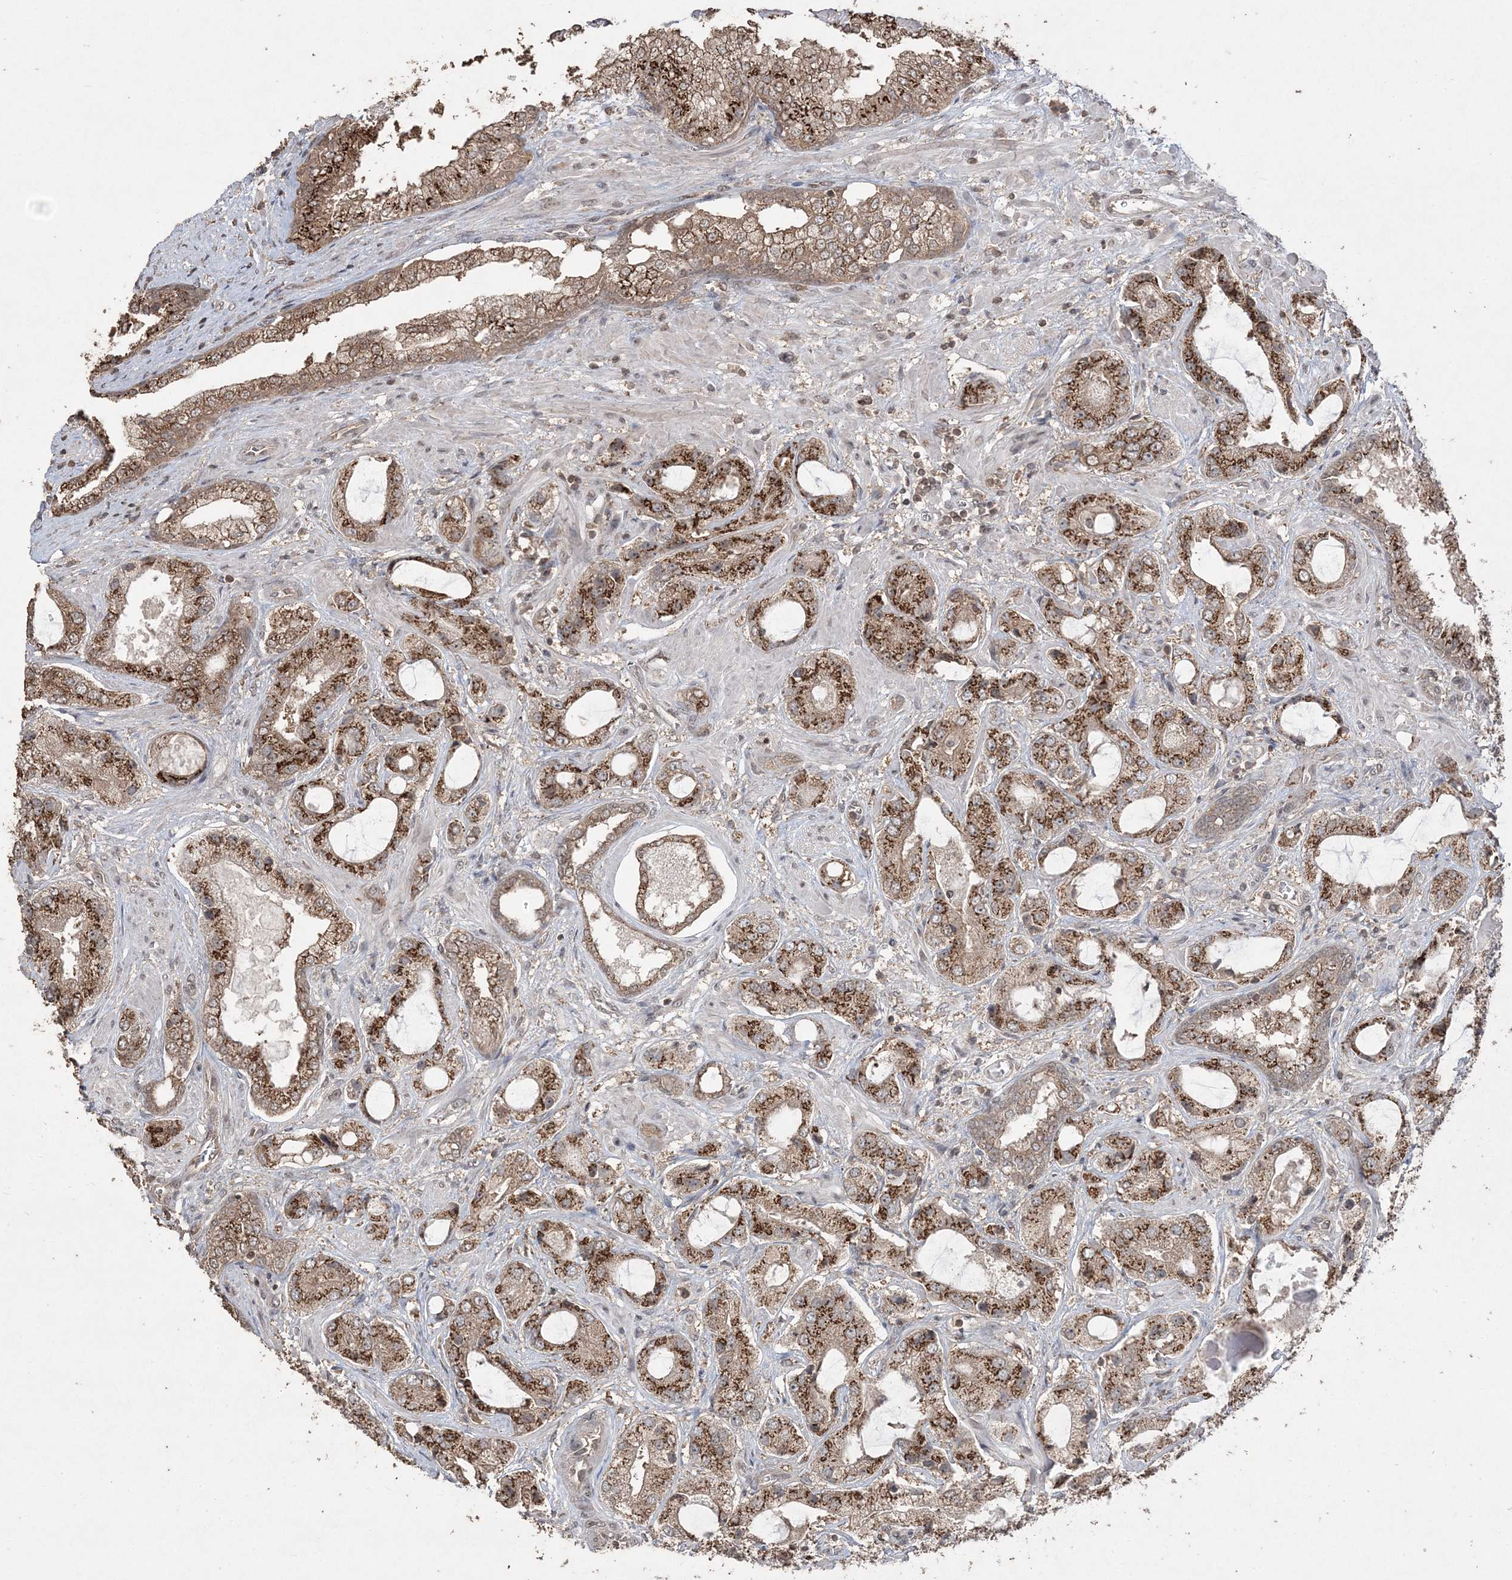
{"staining": {"intensity": "moderate", "quantity": ">75%", "location": "cytoplasmic/membranous"}, "tissue": "prostate cancer", "cell_type": "Tumor cells", "image_type": "cancer", "snomed": [{"axis": "morphology", "description": "Normal tissue, NOS"}, {"axis": "morphology", "description": "Adenocarcinoma, High grade"}, {"axis": "topography", "description": "Prostate"}, {"axis": "topography", "description": "Peripheral nerve tissue"}], "caption": "Immunohistochemistry (IHC) (DAB (3,3'-diaminobenzidine)) staining of human prostate cancer (high-grade adenocarcinoma) shows moderate cytoplasmic/membranous protein staining in about >75% of tumor cells. (DAB IHC, brown staining for protein, blue staining for nuclei).", "gene": "EHHADH", "patient": {"sex": "male", "age": 59}}